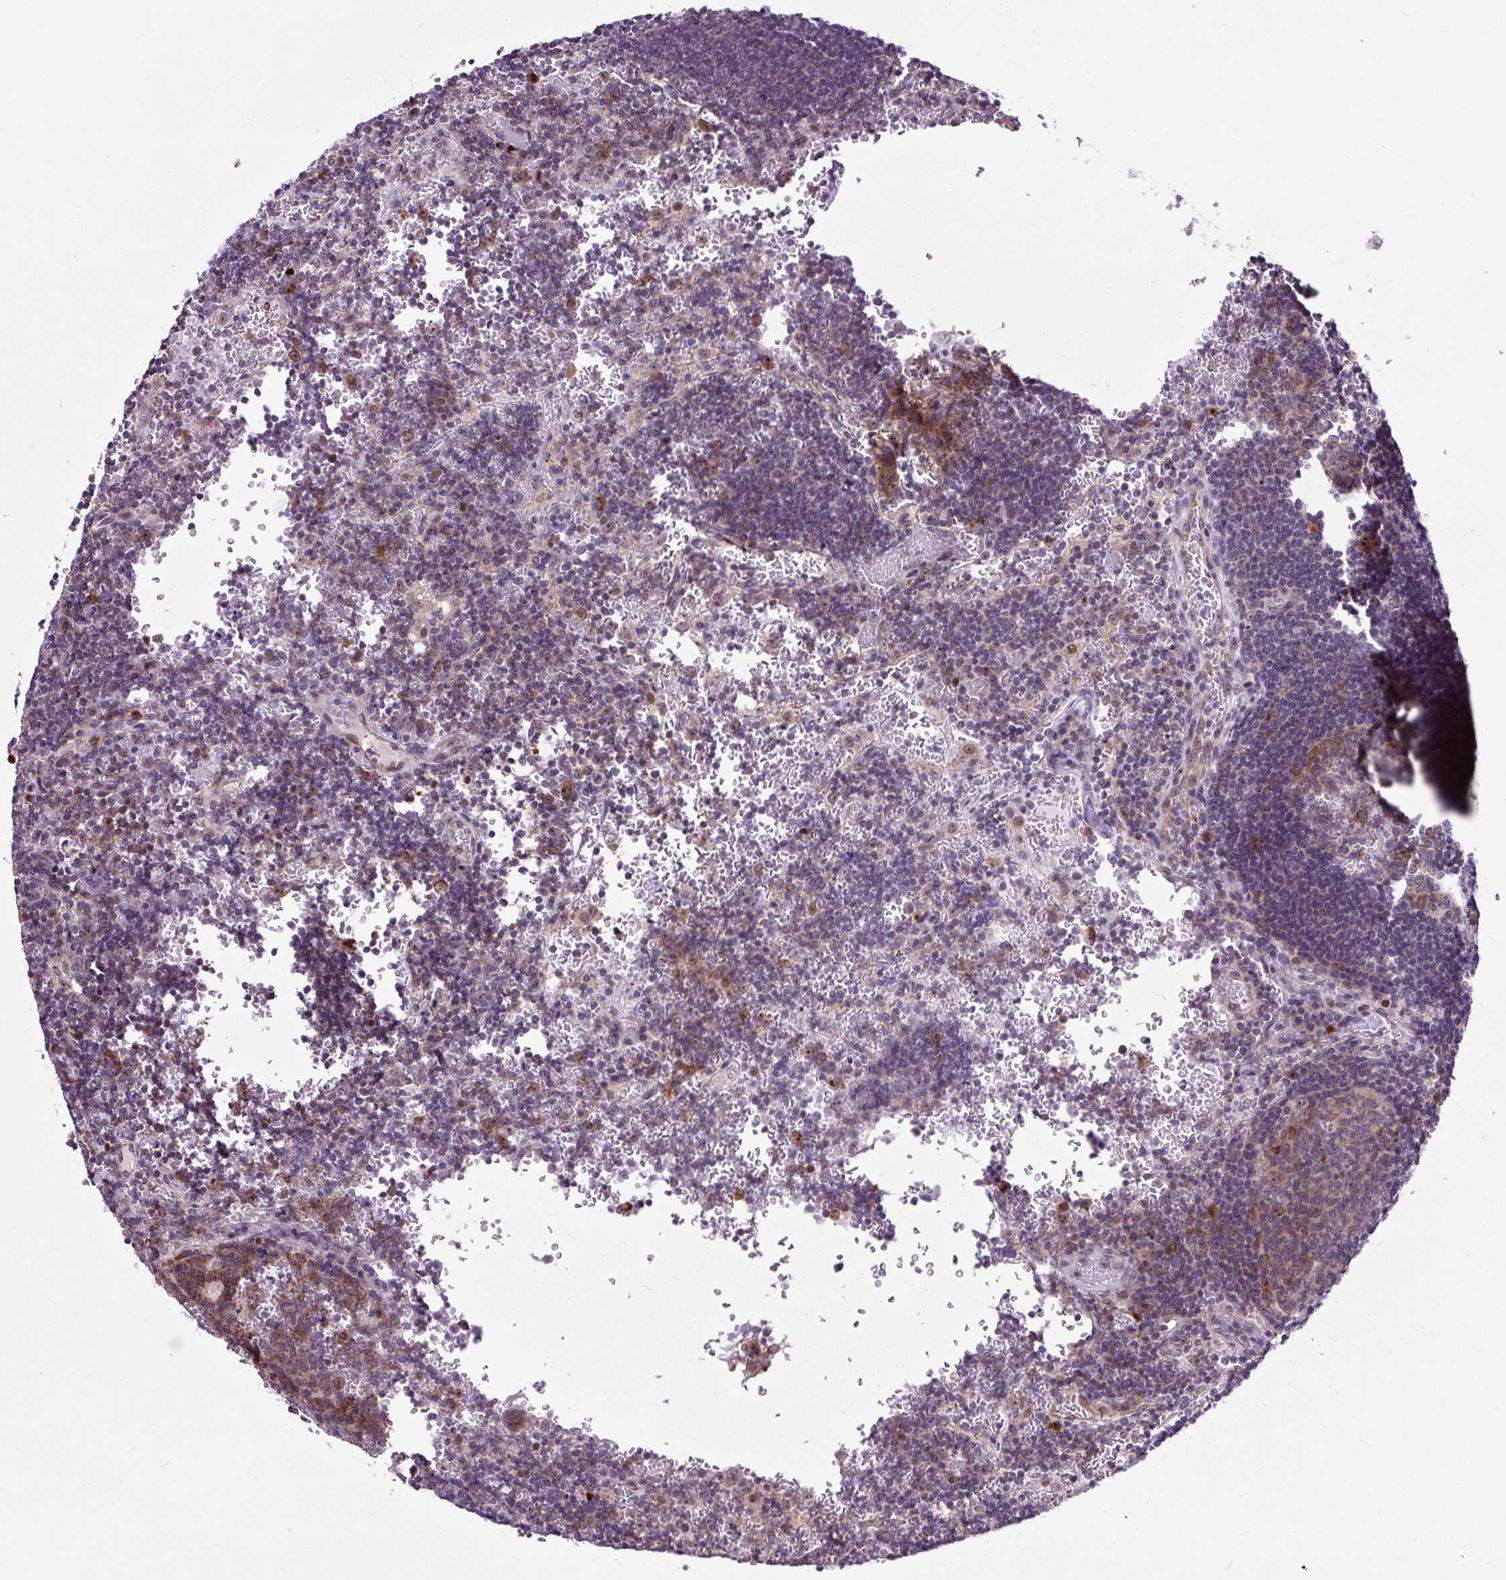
{"staining": {"intensity": "weak", "quantity": "<25%", "location": "cytoplasmic/membranous"}, "tissue": "lymph node", "cell_type": "Germinal center cells", "image_type": "normal", "snomed": [{"axis": "morphology", "description": "Normal tissue, NOS"}, {"axis": "topography", "description": "Lymph node"}], "caption": "A histopathology image of lymph node stained for a protein reveals no brown staining in germinal center cells. Nuclei are stained in blue.", "gene": "NOM1", "patient": {"sex": "female", "age": 73}}